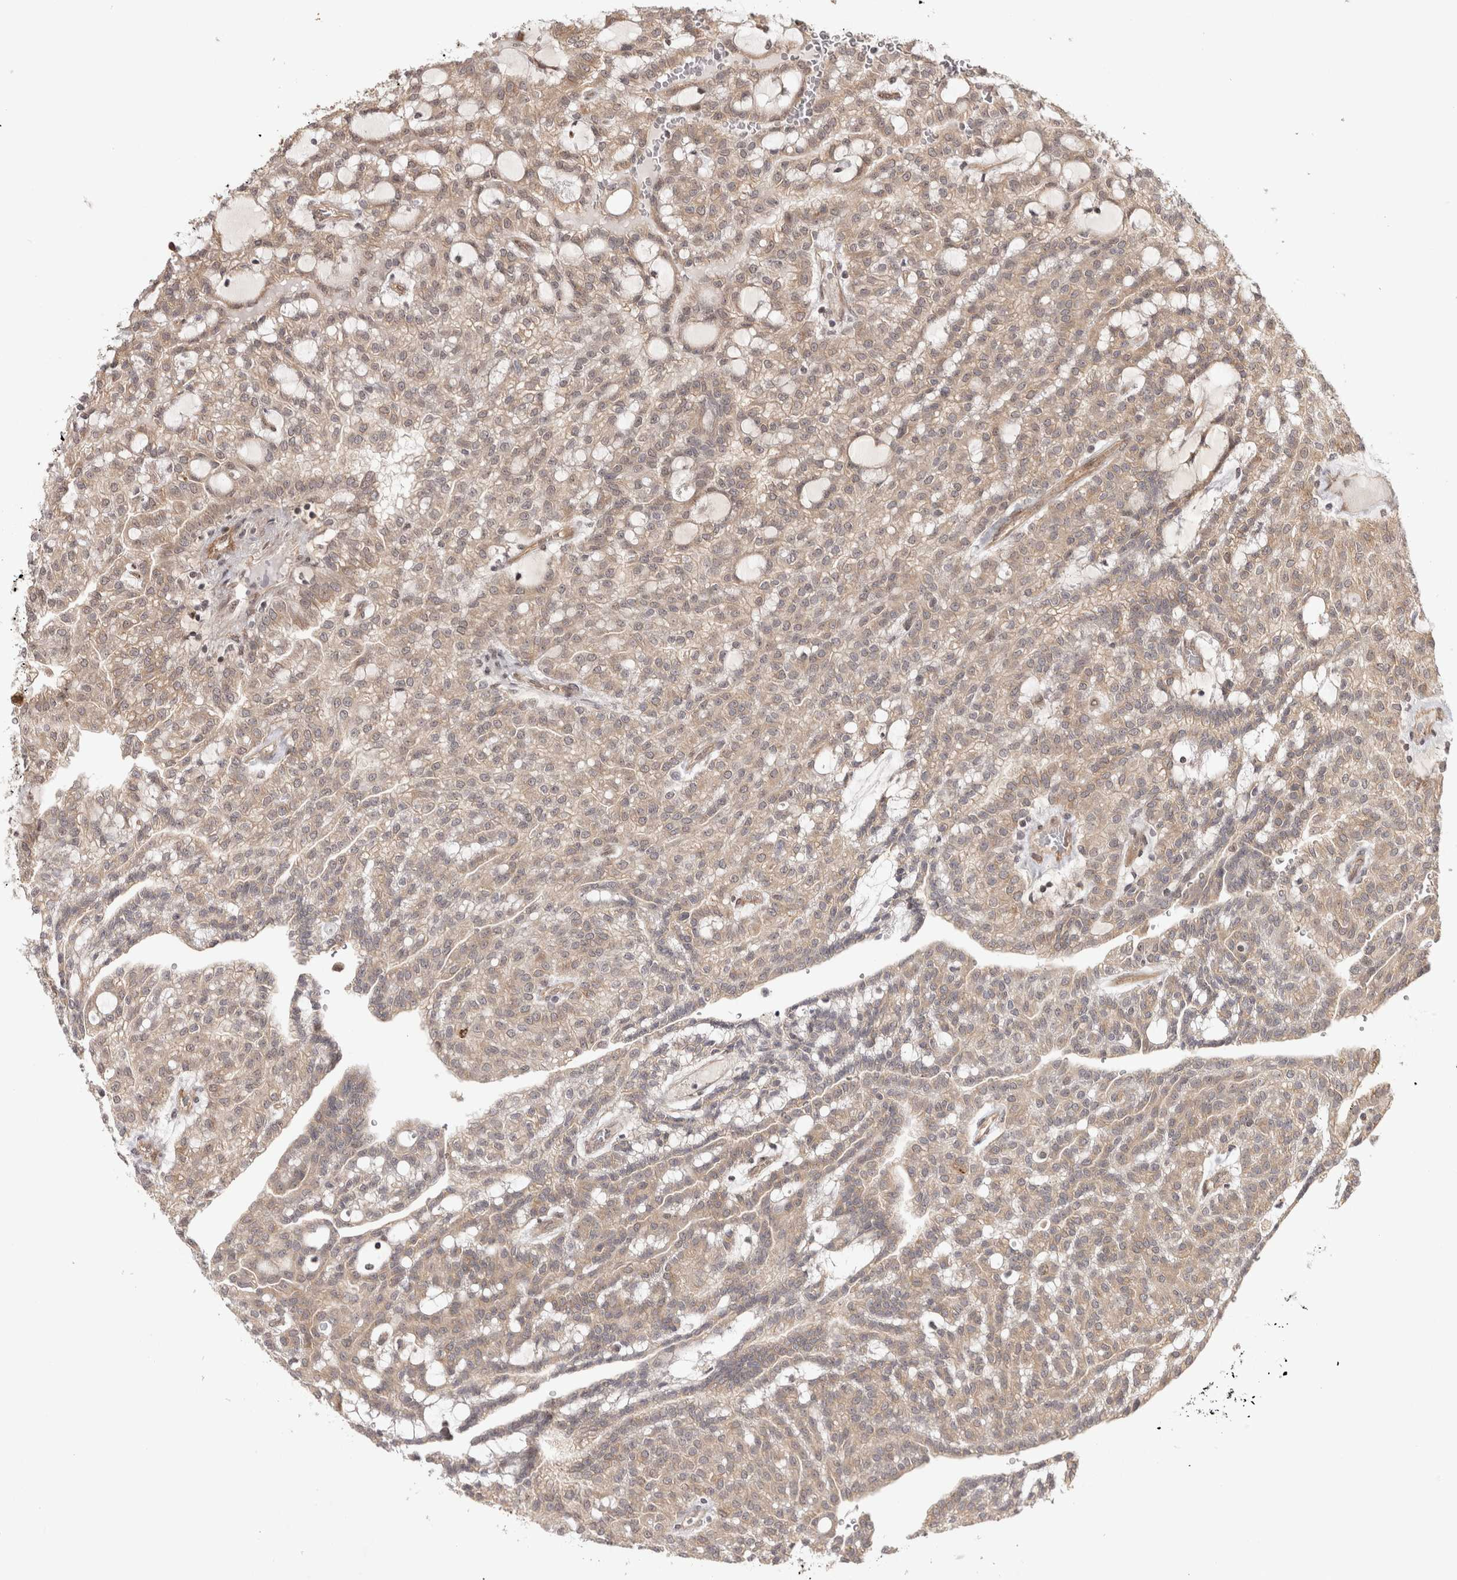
{"staining": {"intensity": "weak", "quantity": ">75%", "location": "cytoplasmic/membranous"}, "tissue": "renal cancer", "cell_type": "Tumor cells", "image_type": "cancer", "snomed": [{"axis": "morphology", "description": "Adenocarcinoma, NOS"}, {"axis": "topography", "description": "Kidney"}], "caption": "An image showing weak cytoplasmic/membranous positivity in approximately >75% of tumor cells in renal cancer (adenocarcinoma), as visualized by brown immunohistochemical staining.", "gene": "ZNF318", "patient": {"sex": "male", "age": 63}}